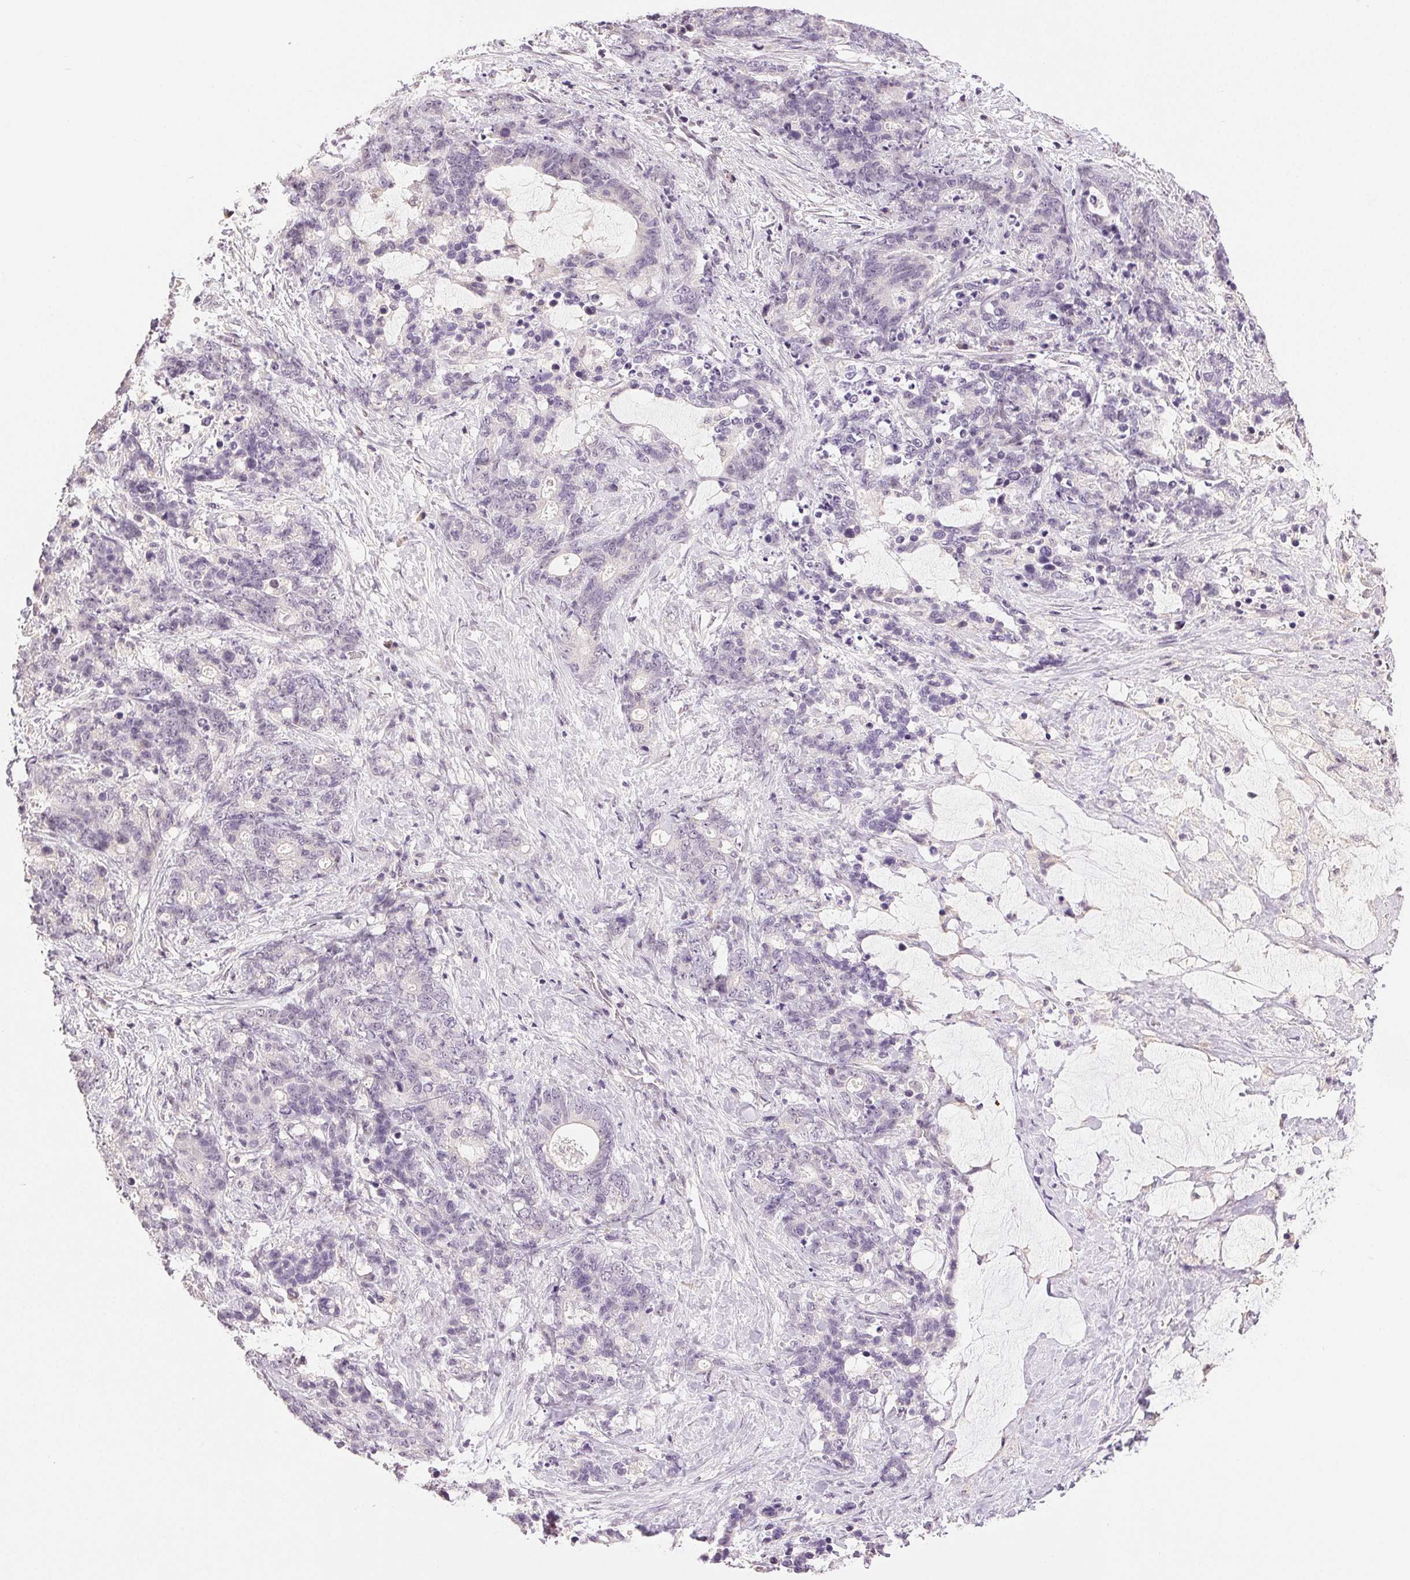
{"staining": {"intensity": "negative", "quantity": "none", "location": "none"}, "tissue": "stomach cancer", "cell_type": "Tumor cells", "image_type": "cancer", "snomed": [{"axis": "morphology", "description": "Normal tissue, NOS"}, {"axis": "morphology", "description": "Adenocarcinoma, NOS"}, {"axis": "topography", "description": "Stomach"}], "caption": "Protein analysis of stomach adenocarcinoma shows no significant positivity in tumor cells.", "gene": "PLCB1", "patient": {"sex": "female", "age": 64}}